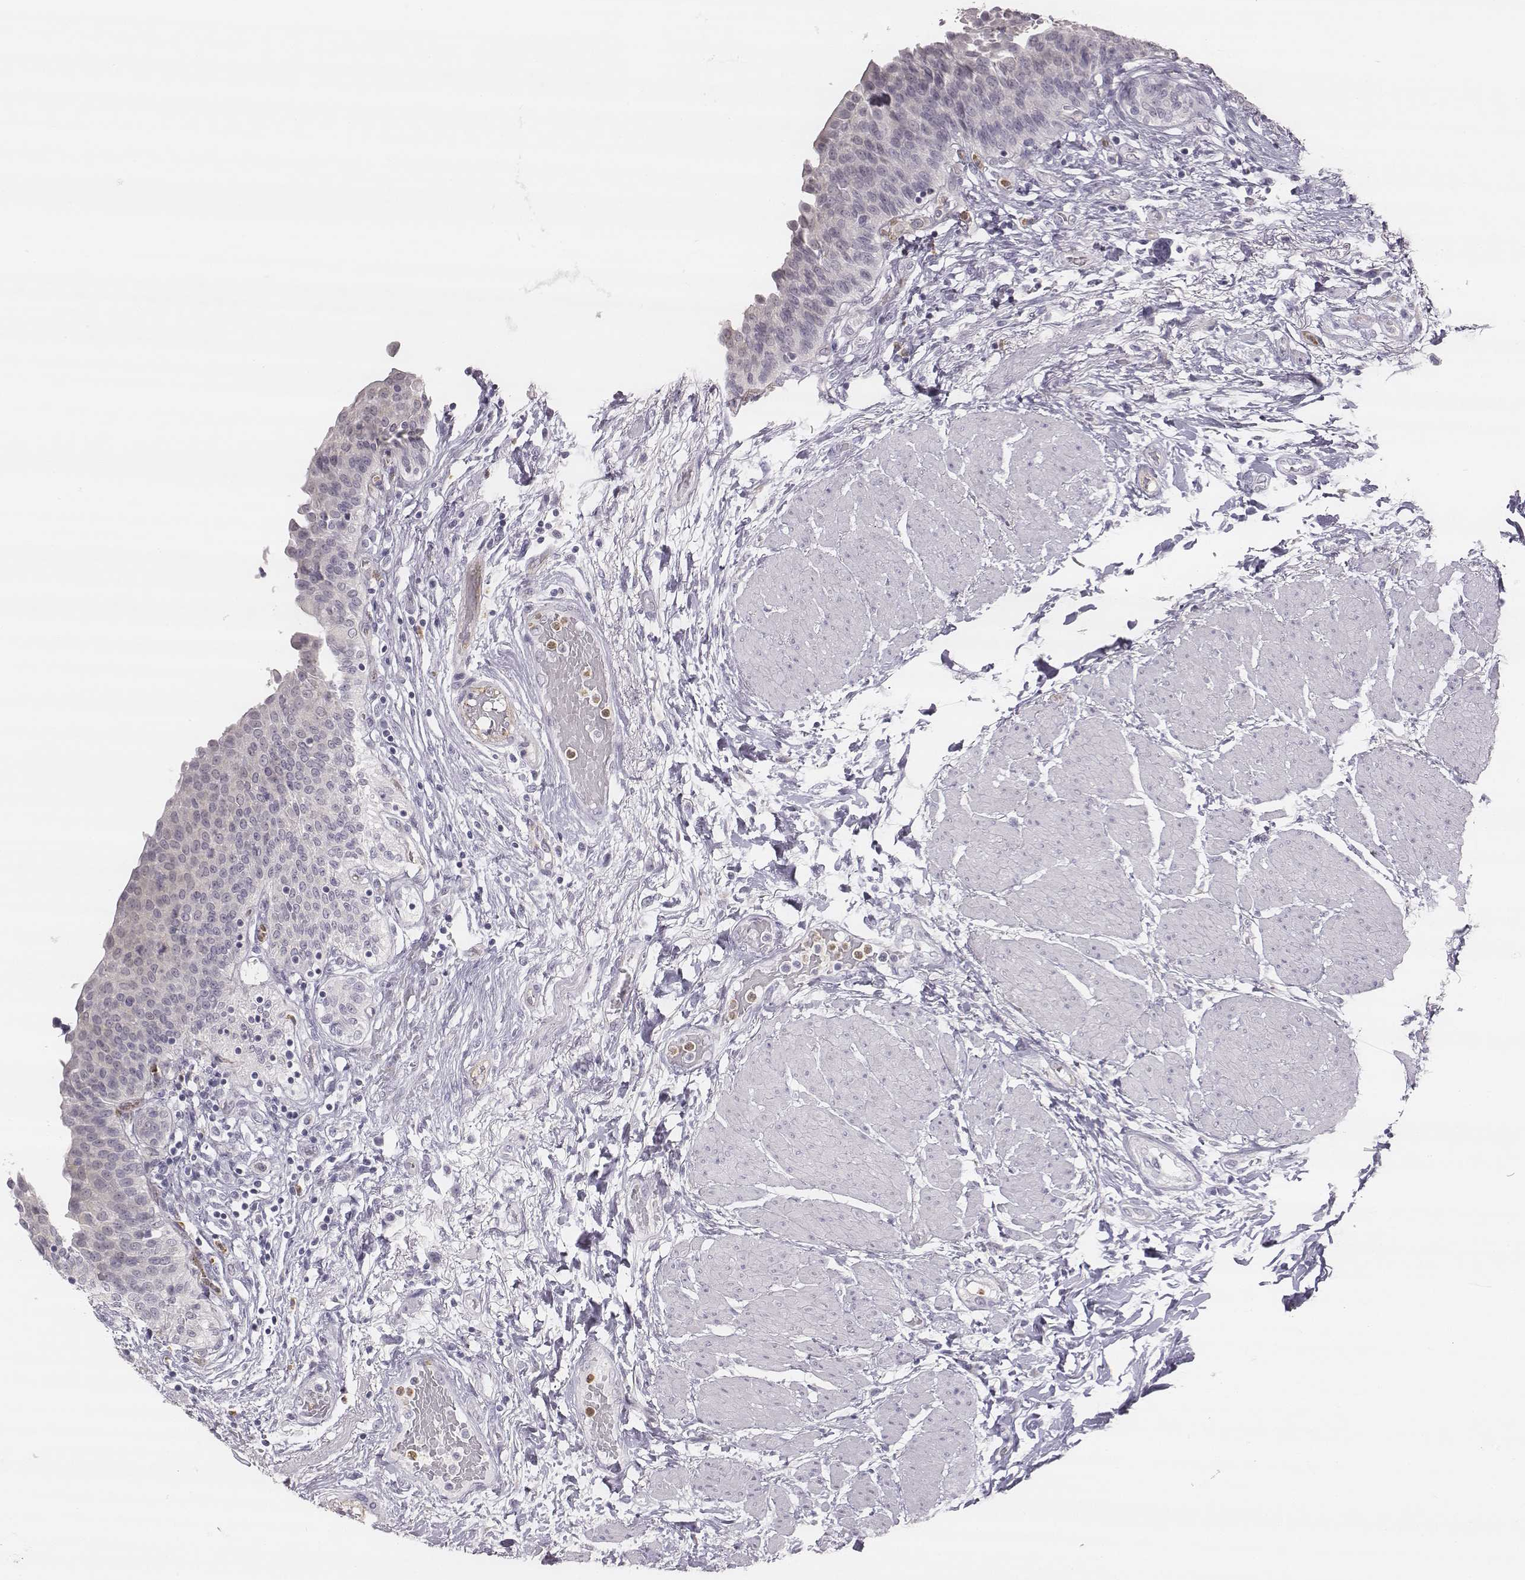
{"staining": {"intensity": "negative", "quantity": "none", "location": "none"}, "tissue": "urinary bladder", "cell_type": "Urothelial cells", "image_type": "normal", "snomed": [{"axis": "morphology", "description": "Normal tissue, NOS"}, {"axis": "morphology", "description": "Metaplasia, NOS"}, {"axis": "topography", "description": "Urinary bladder"}], "caption": "Urothelial cells are negative for protein expression in benign human urinary bladder. (DAB (3,3'-diaminobenzidine) IHC, high magnification).", "gene": "KCNJ12", "patient": {"sex": "male", "age": 68}}